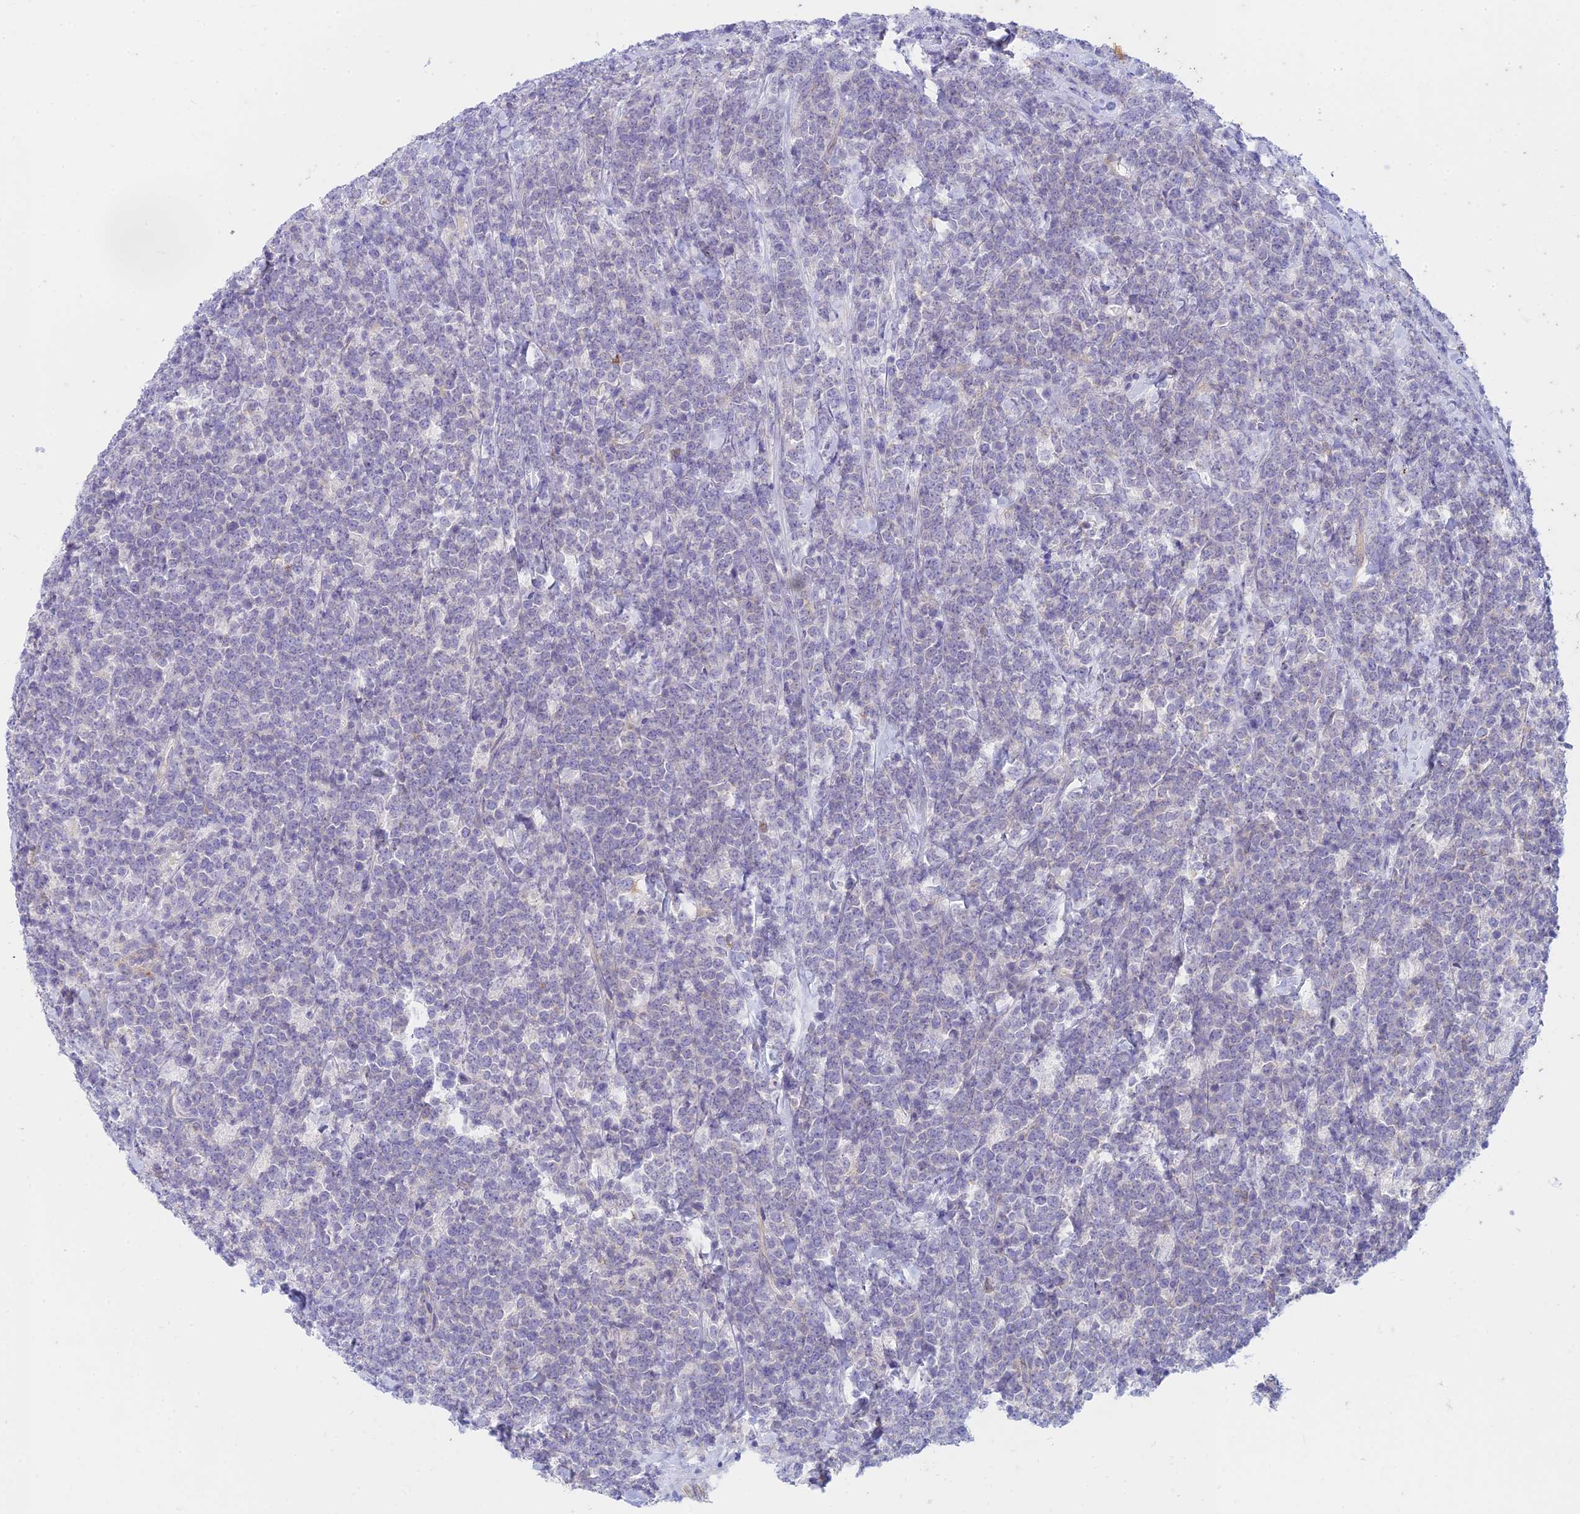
{"staining": {"intensity": "negative", "quantity": "none", "location": "none"}, "tissue": "lymphoma", "cell_type": "Tumor cells", "image_type": "cancer", "snomed": [{"axis": "morphology", "description": "Malignant lymphoma, non-Hodgkin's type, High grade"}, {"axis": "topography", "description": "Small intestine"}], "caption": "A high-resolution histopathology image shows IHC staining of malignant lymphoma, non-Hodgkin's type (high-grade), which shows no significant staining in tumor cells.", "gene": "STRN4", "patient": {"sex": "male", "age": 8}}